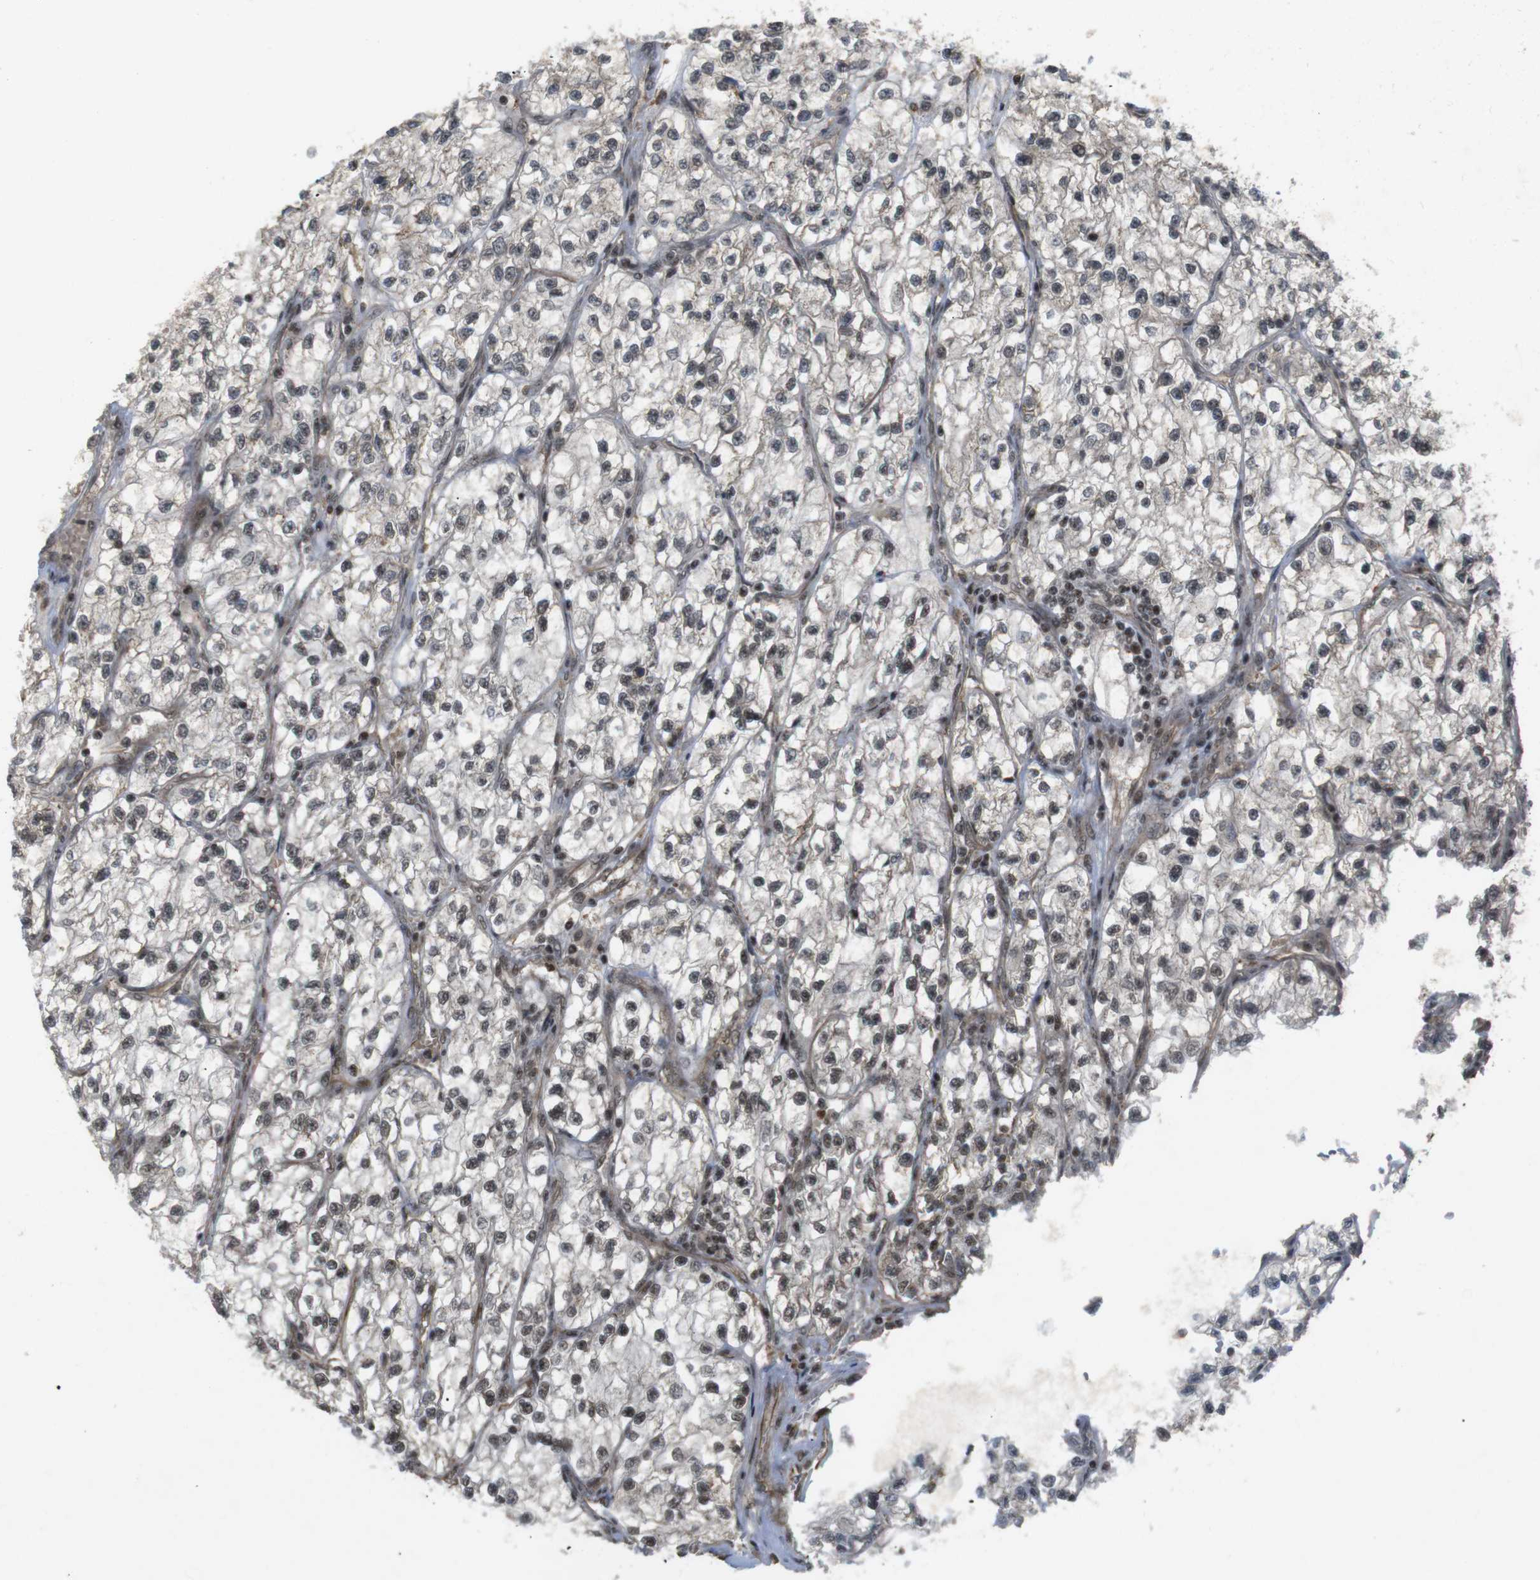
{"staining": {"intensity": "moderate", "quantity": "25%-75%", "location": "nuclear"}, "tissue": "renal cancer", "cell_type": "Tumor cells", "image_type": "cancer", "snomed": [{"axis": "morphology", "description": "Adenocarcinoma, NOS"}, {"axis": "topography", "description": "Kidney"}], "caption": "A histopathology image of renal adenocarcinoma stained for a protein displays moderate nuclear brown staining in tumor cells.", "gene": "SP2", "patient": {"sex": "female", "age": 57}}